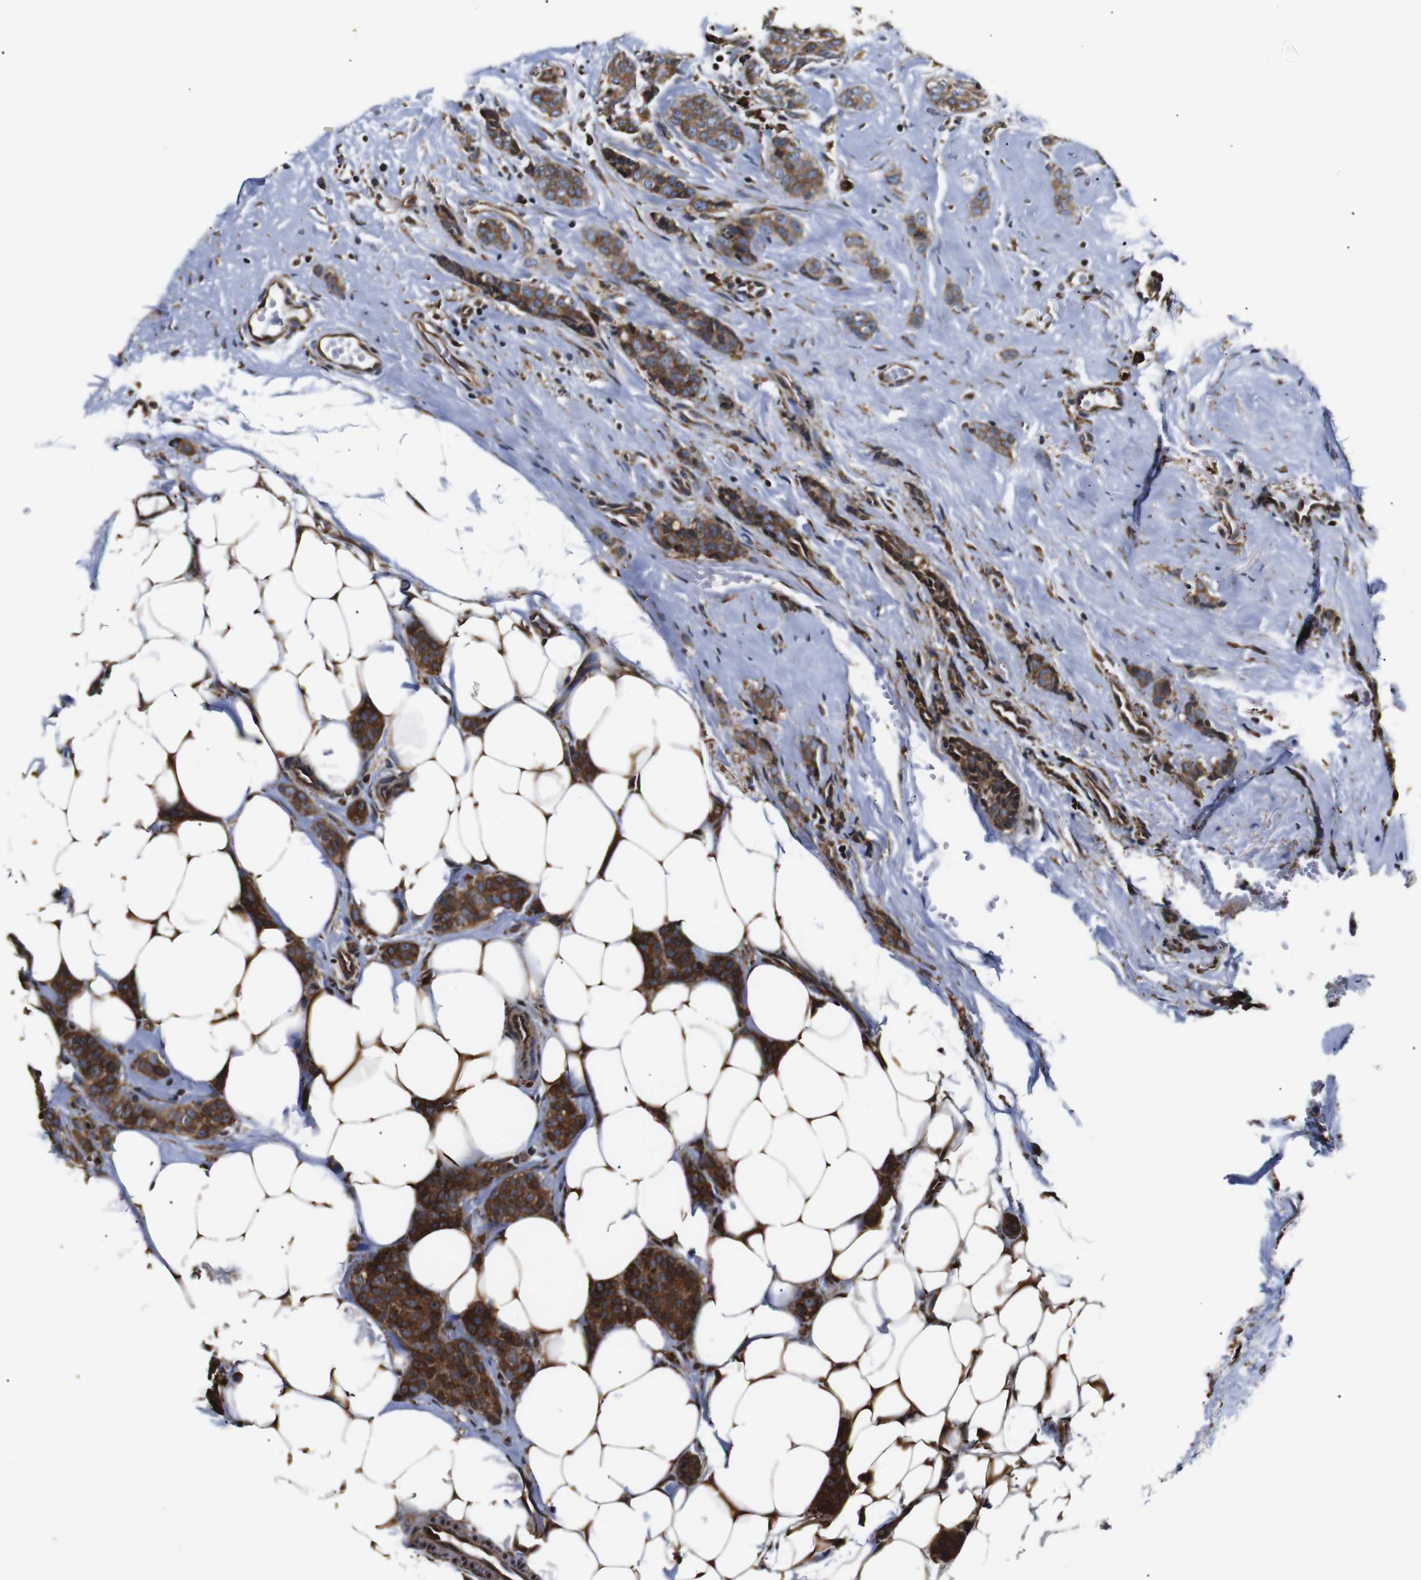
{"staining": {"intensity": "strong", "quantity": "25%-75%", "location": "cytoplasmic/membranous"}, "tissue": "breast cancer", "cell_type": "Tumor cells", "image_type": "cancer", "snomed": [{"axis": "morphology", "description": "Lobular carcinoma"}, {"axis": "topography", "description": "Skin"}, {"axis": "topography", "description": "Breast"}], "caption": "Immunohistochemistry staining of breast cancer (lobular carcinoma), which demonstrates high levels of strong cytoplasmic/membranous staining in about 25%-75% of tumor cells indicating strong cytoplasmic/membranous protein staining. The staining was performed using DAB (3,3'-diaminobenzidine) (brown) for protein detection and nuclei were counterstained in hematoxylin (blue).", "gene": "HHIP", "patient": {"sex": "female", "age": 46}}